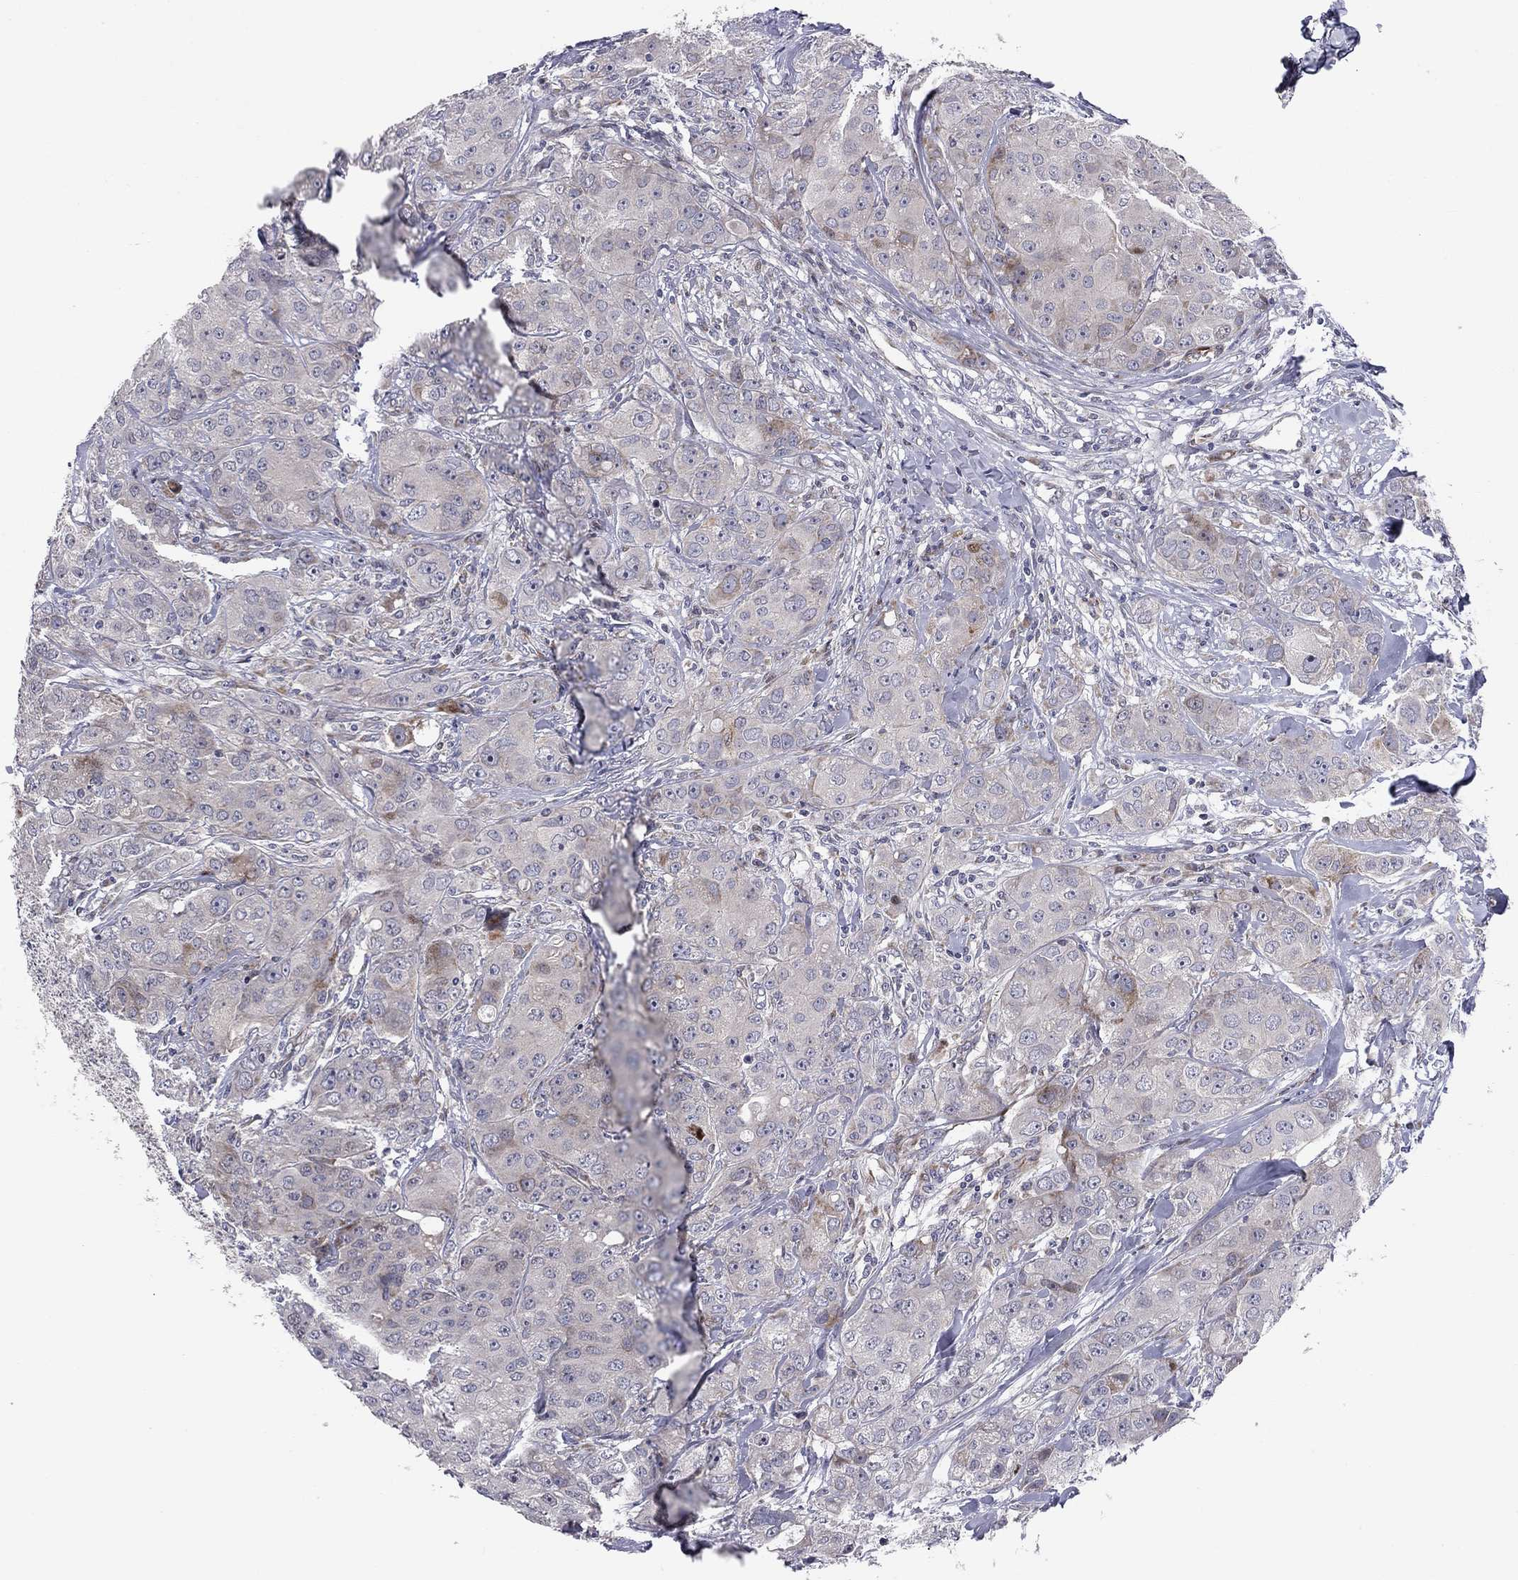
{"staining": {"intensity": "weak", "quantity": "<25%", "location": "cytoplasmic/membranous"}, "tissue": "breast cancer", "cell_type": "Tumor cells", "image_type": "cancer", "snomed": [{"axis": "morphology", "description": "Duct carcinoma"}, {"axis": "topography", "description": "Breast"}], "caption": "Immunohistochemical staining of human breast cancer (intraductal carcinoma) shows no significant expression in tumor cells.", "gene": "MIOS", "patient": {"sex": "female", "age": 43}}